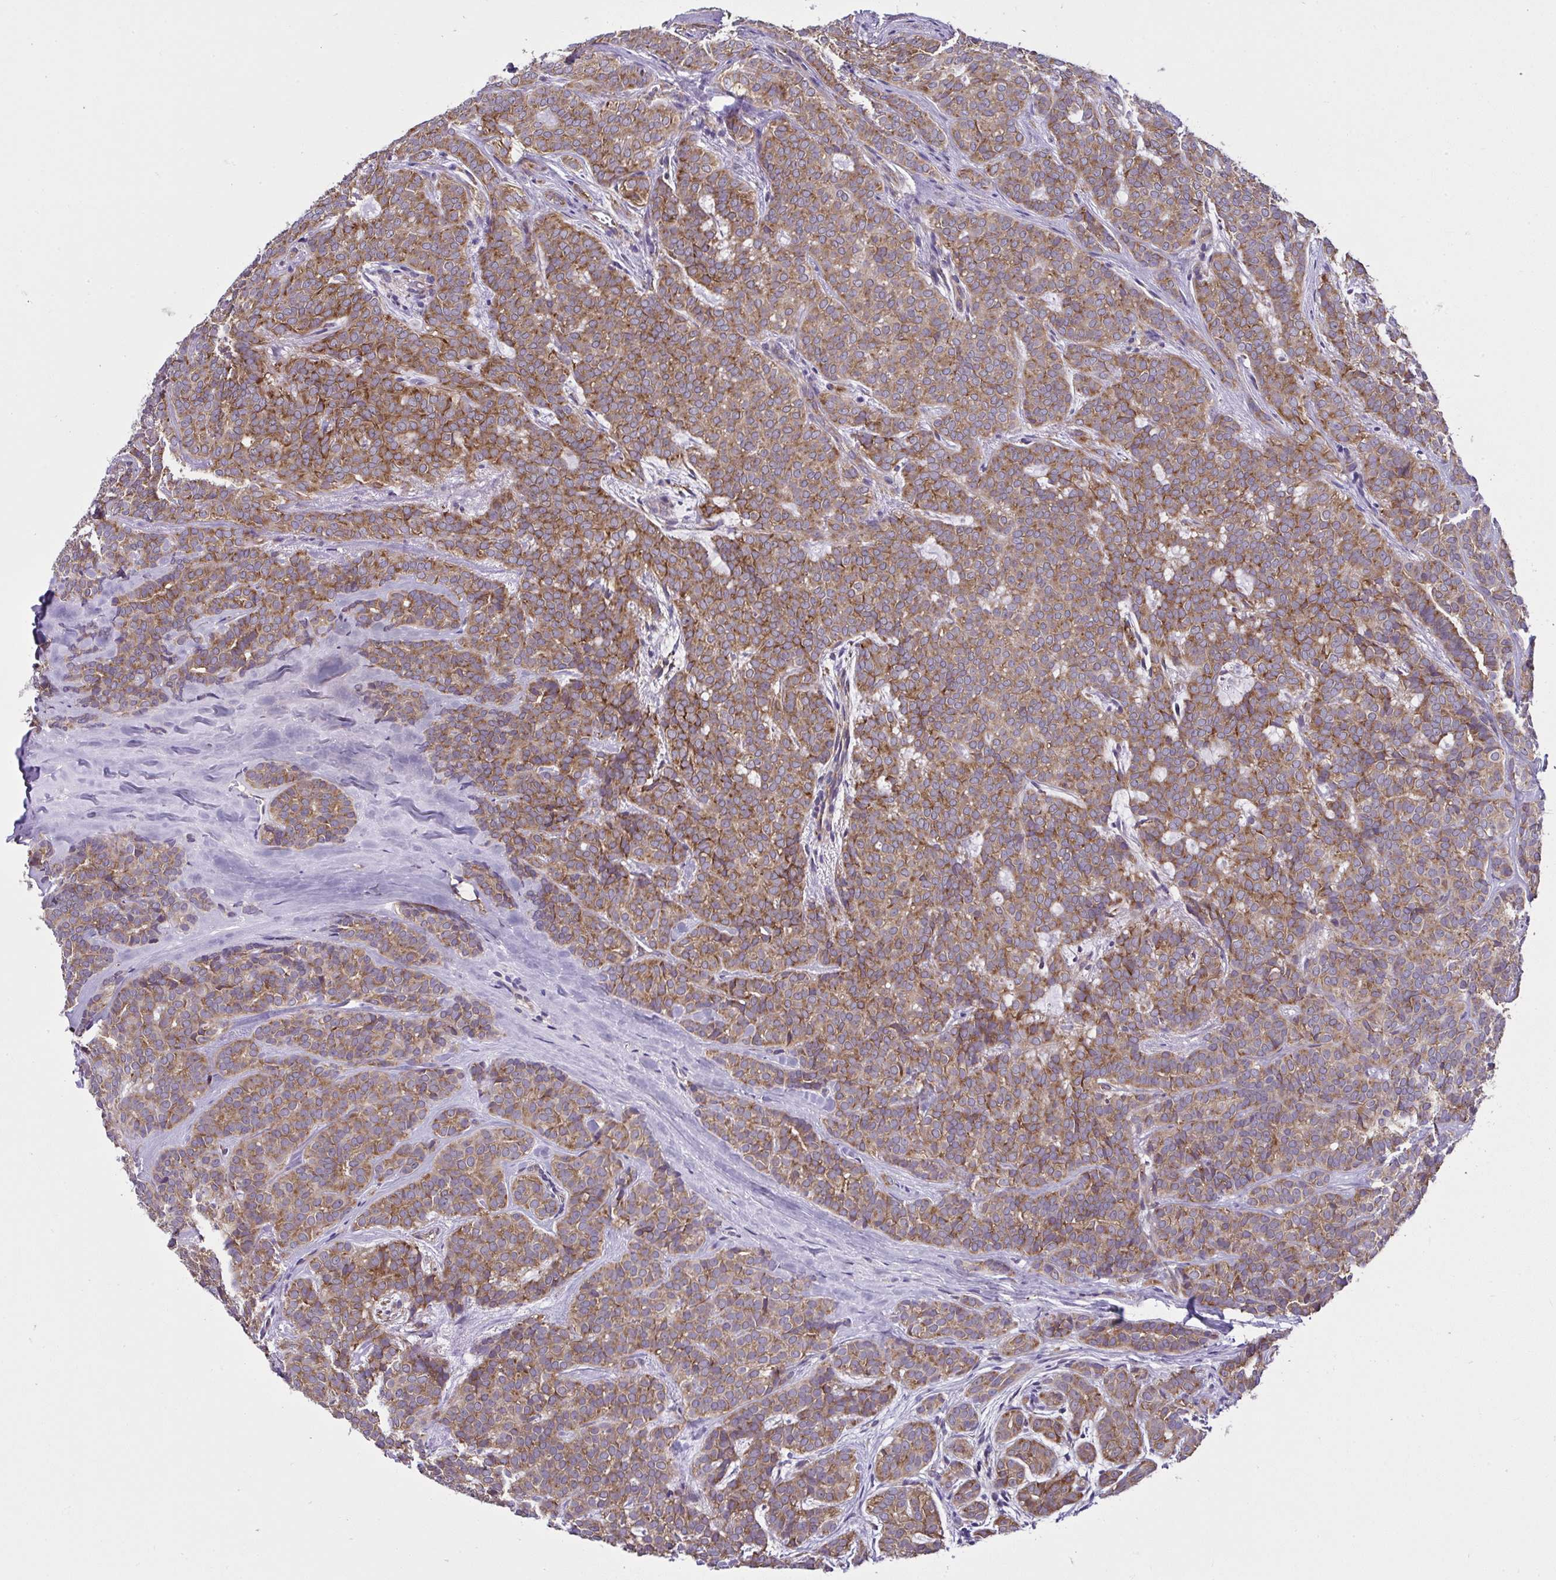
{"staining": {"intensity": "moderate", "quantity": ">75%", "location": "cytoplasmic/membranous"}, "tissue": "head and neck cancer", "cell_type": "Tumor cells", "image_type": "cancer", "snomed": [{"axis": "morphology", "description": "Normal tissue, NOS"}, {"axis": "morphology", "description": "Adenocarcinoma, NOS"}, {"axis": "topography", "description": "Oral tissue"}, {"axis": "topography", "description": "Head-Neck"}], "caption": "High-power microscopy captured an immunohistochemistry (IHC) histopathology image of head and neck cancer, revealing moderate cytoplasmic/membranous staining in approximately >75% of tumor cells.", "gene": "RPS7", "patient": {"sex": "female", "age": 57}}